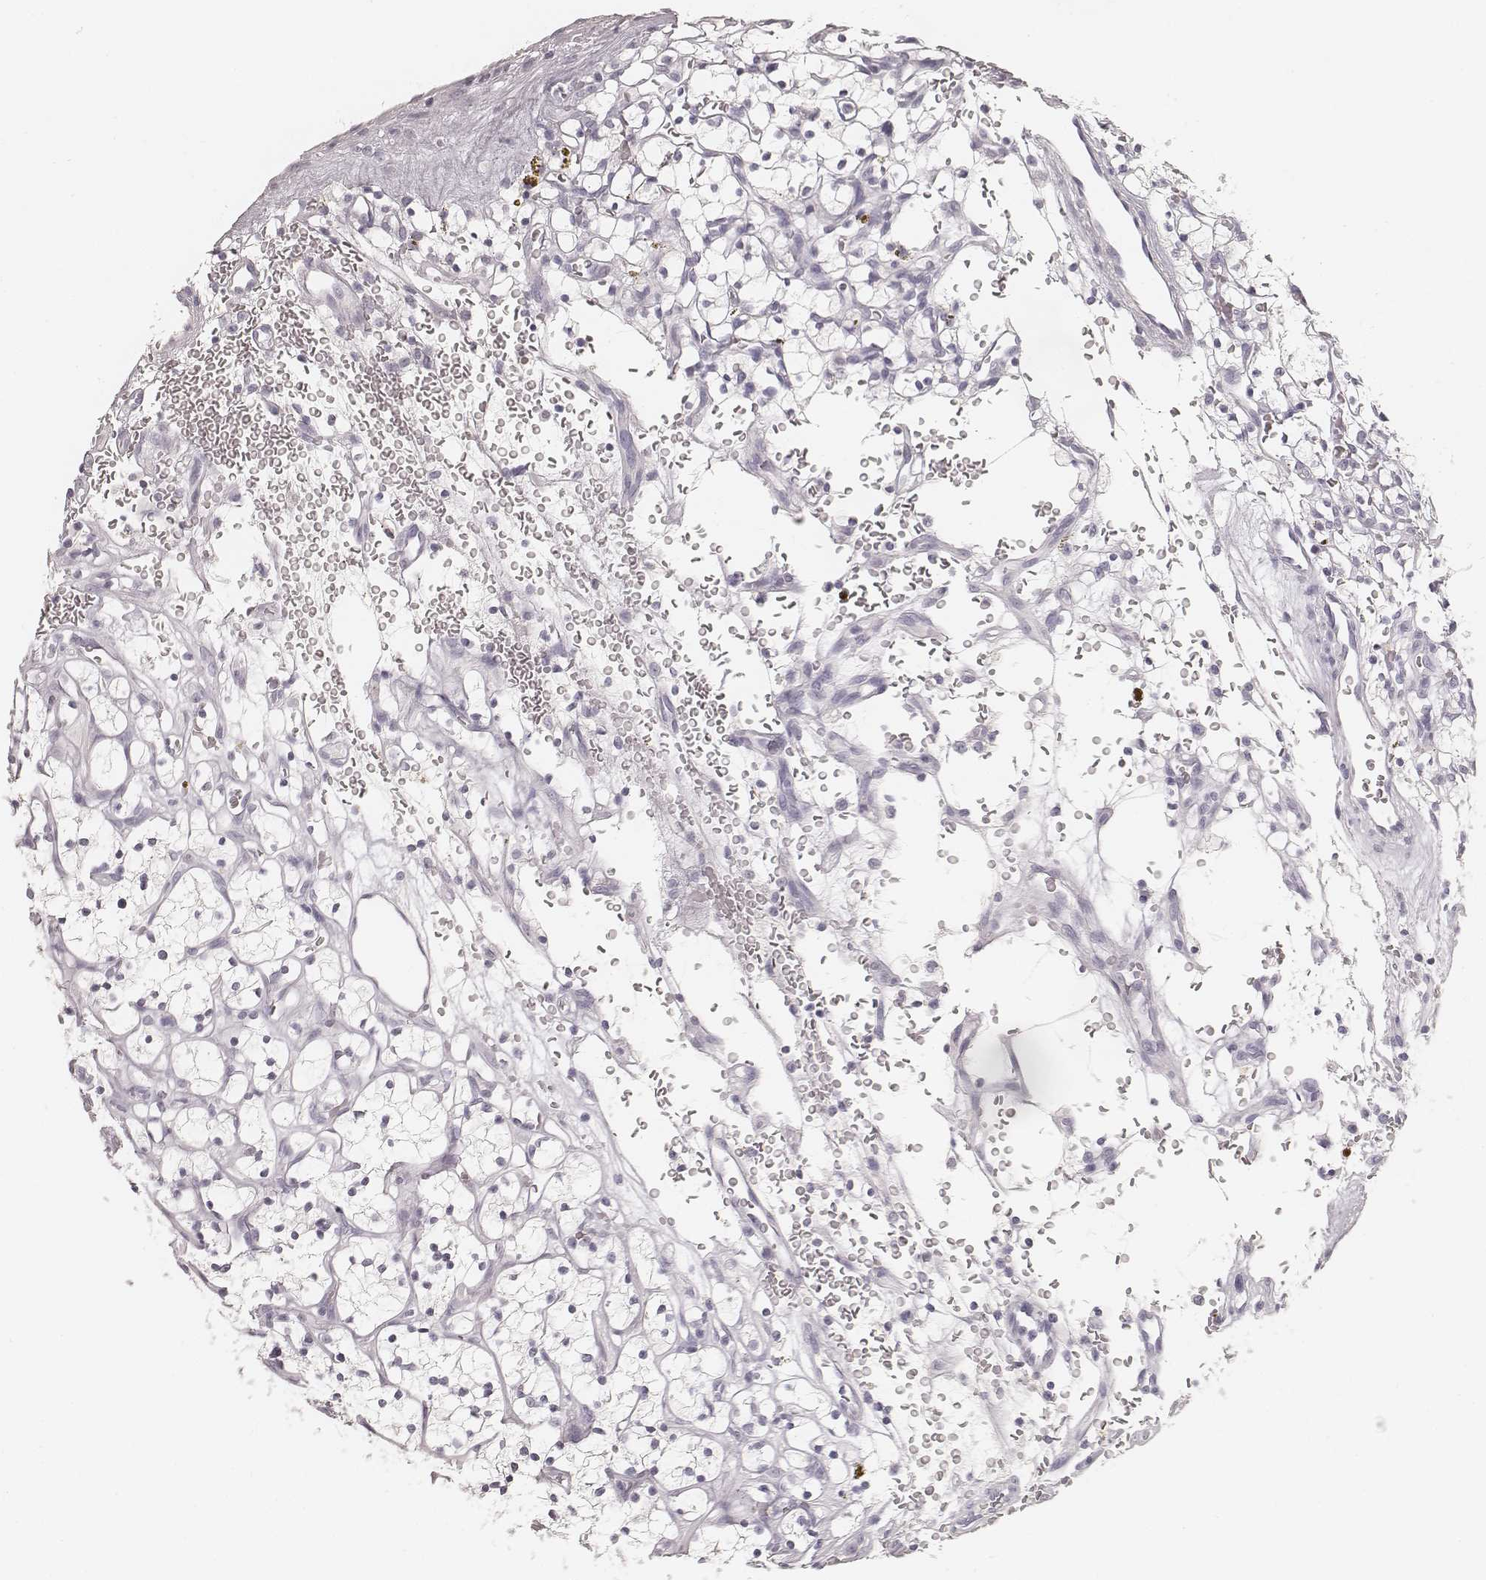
{"staining": {"intensity": "negative", "quantity": "none", "location": "none"}, "tissue": "renal cancer", "cell_type": "Tumor cells", "image_type": "cancer", "snomed": [{"axis": "morphology", "description": "Adenocarcinoma, NOS"}, {"axis": "topography", "description": "Kidney"}], "caption": "High magnification brightfield microscopy of renal cancer stained with DAB (brown) and counterstained with hematoxylin (blue): tumor cells show no significant positivity.", "gene": "HNF4G", "patient": {"sex": "female", "age": 64}}